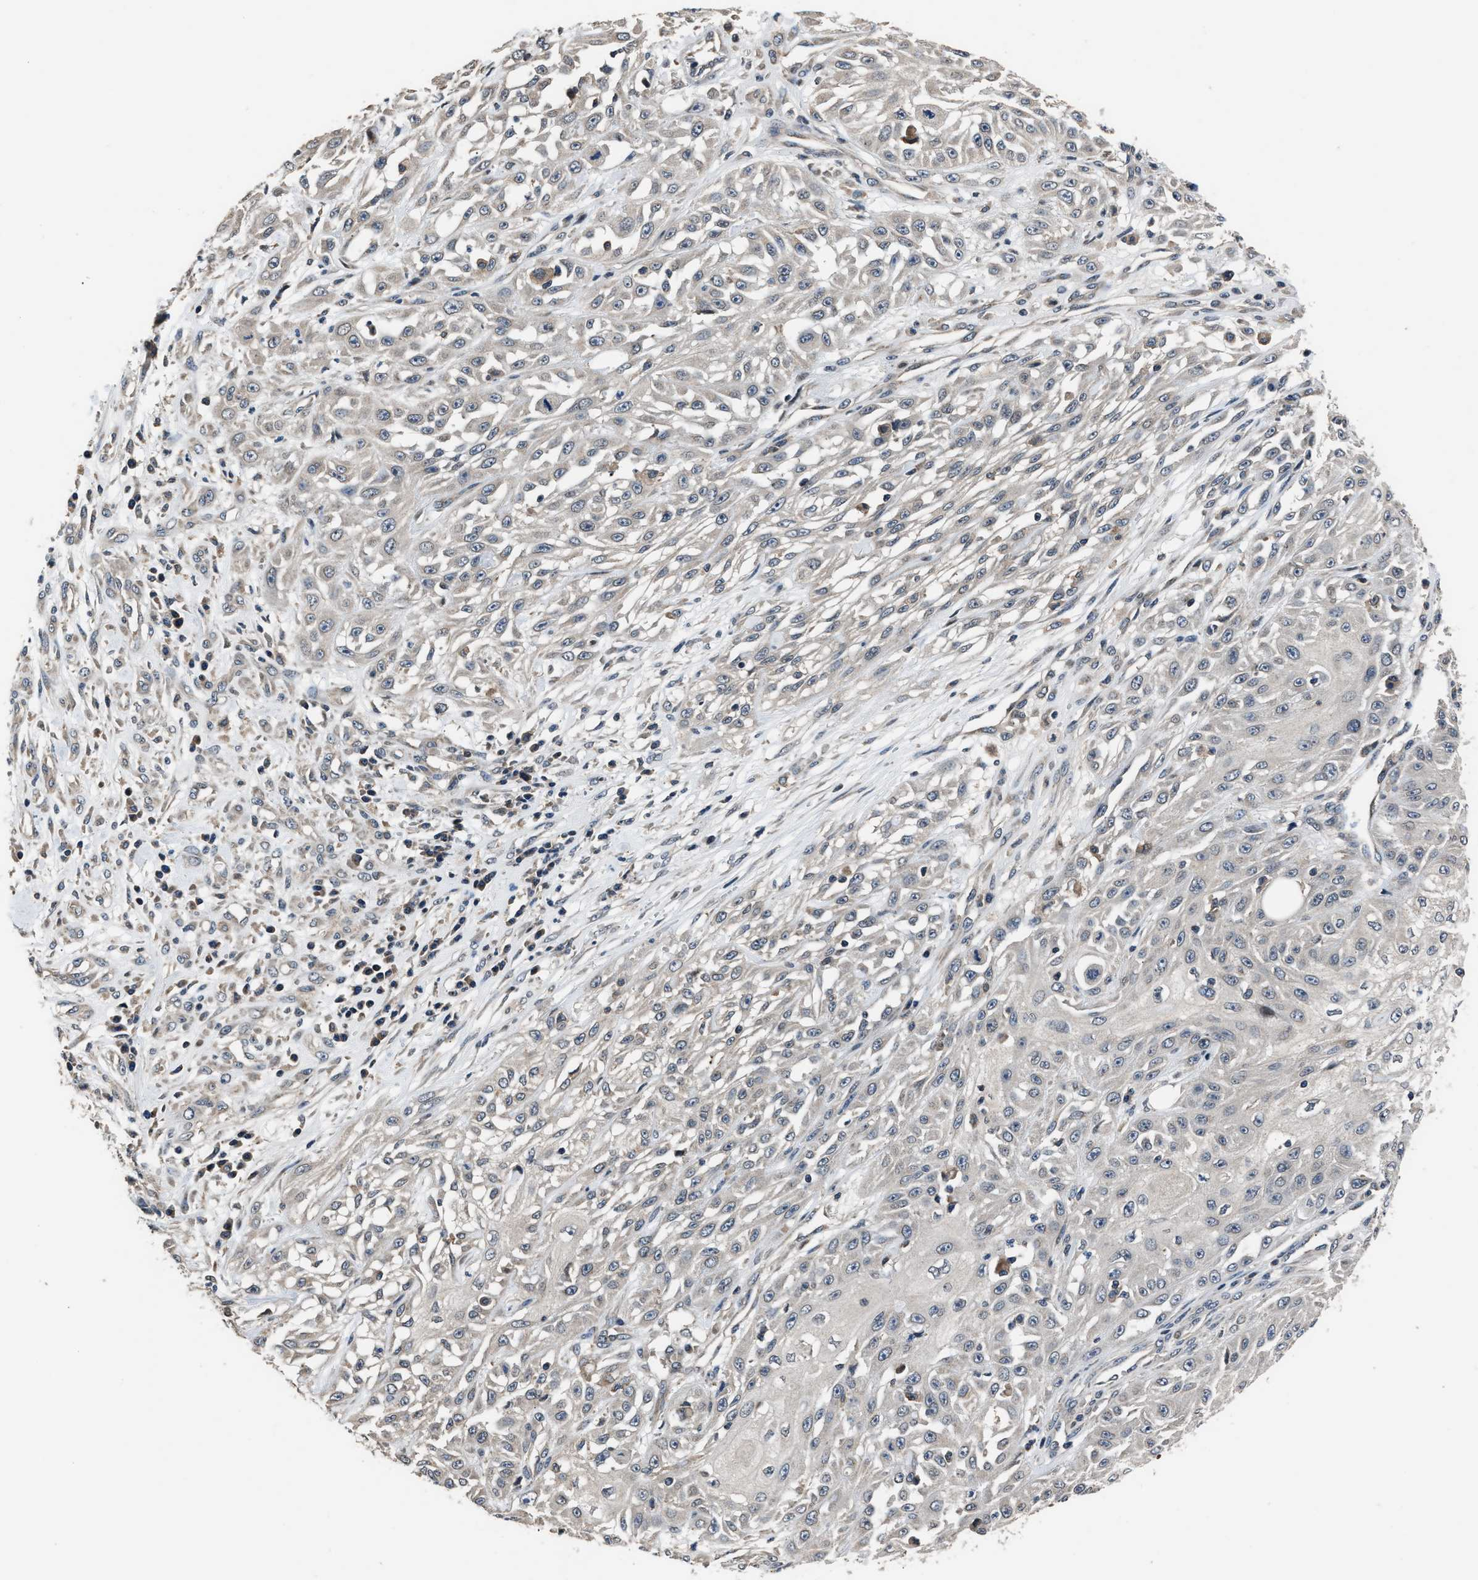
{"staining": {"intensity": "negative", "quantity": "none", "location": "none"}, "tissue": "skin cancer", "cell_type": "Tumor cells", "image_type": "cancer", "snomed": [{"axis": "morphology", "description": "Squamous cell carcinoma, NOS"}, {"axis": "morphology", "description": "Squamous cell carcinoma, metastatic, NOS"}, {"axis": "topography", "description": "Skin"}, {"axis": "topography", "description": "Lymph node"}], "caption": "Immunohistochemistry (IHC) histopathology image of human skin cancer (metastatic squamous cell carcinoma) stained for a protein (brown), which demonstrates no staining in tumor cells.", "gene": "TNRC18", "patient": {"sex": "male", "age": 75}}